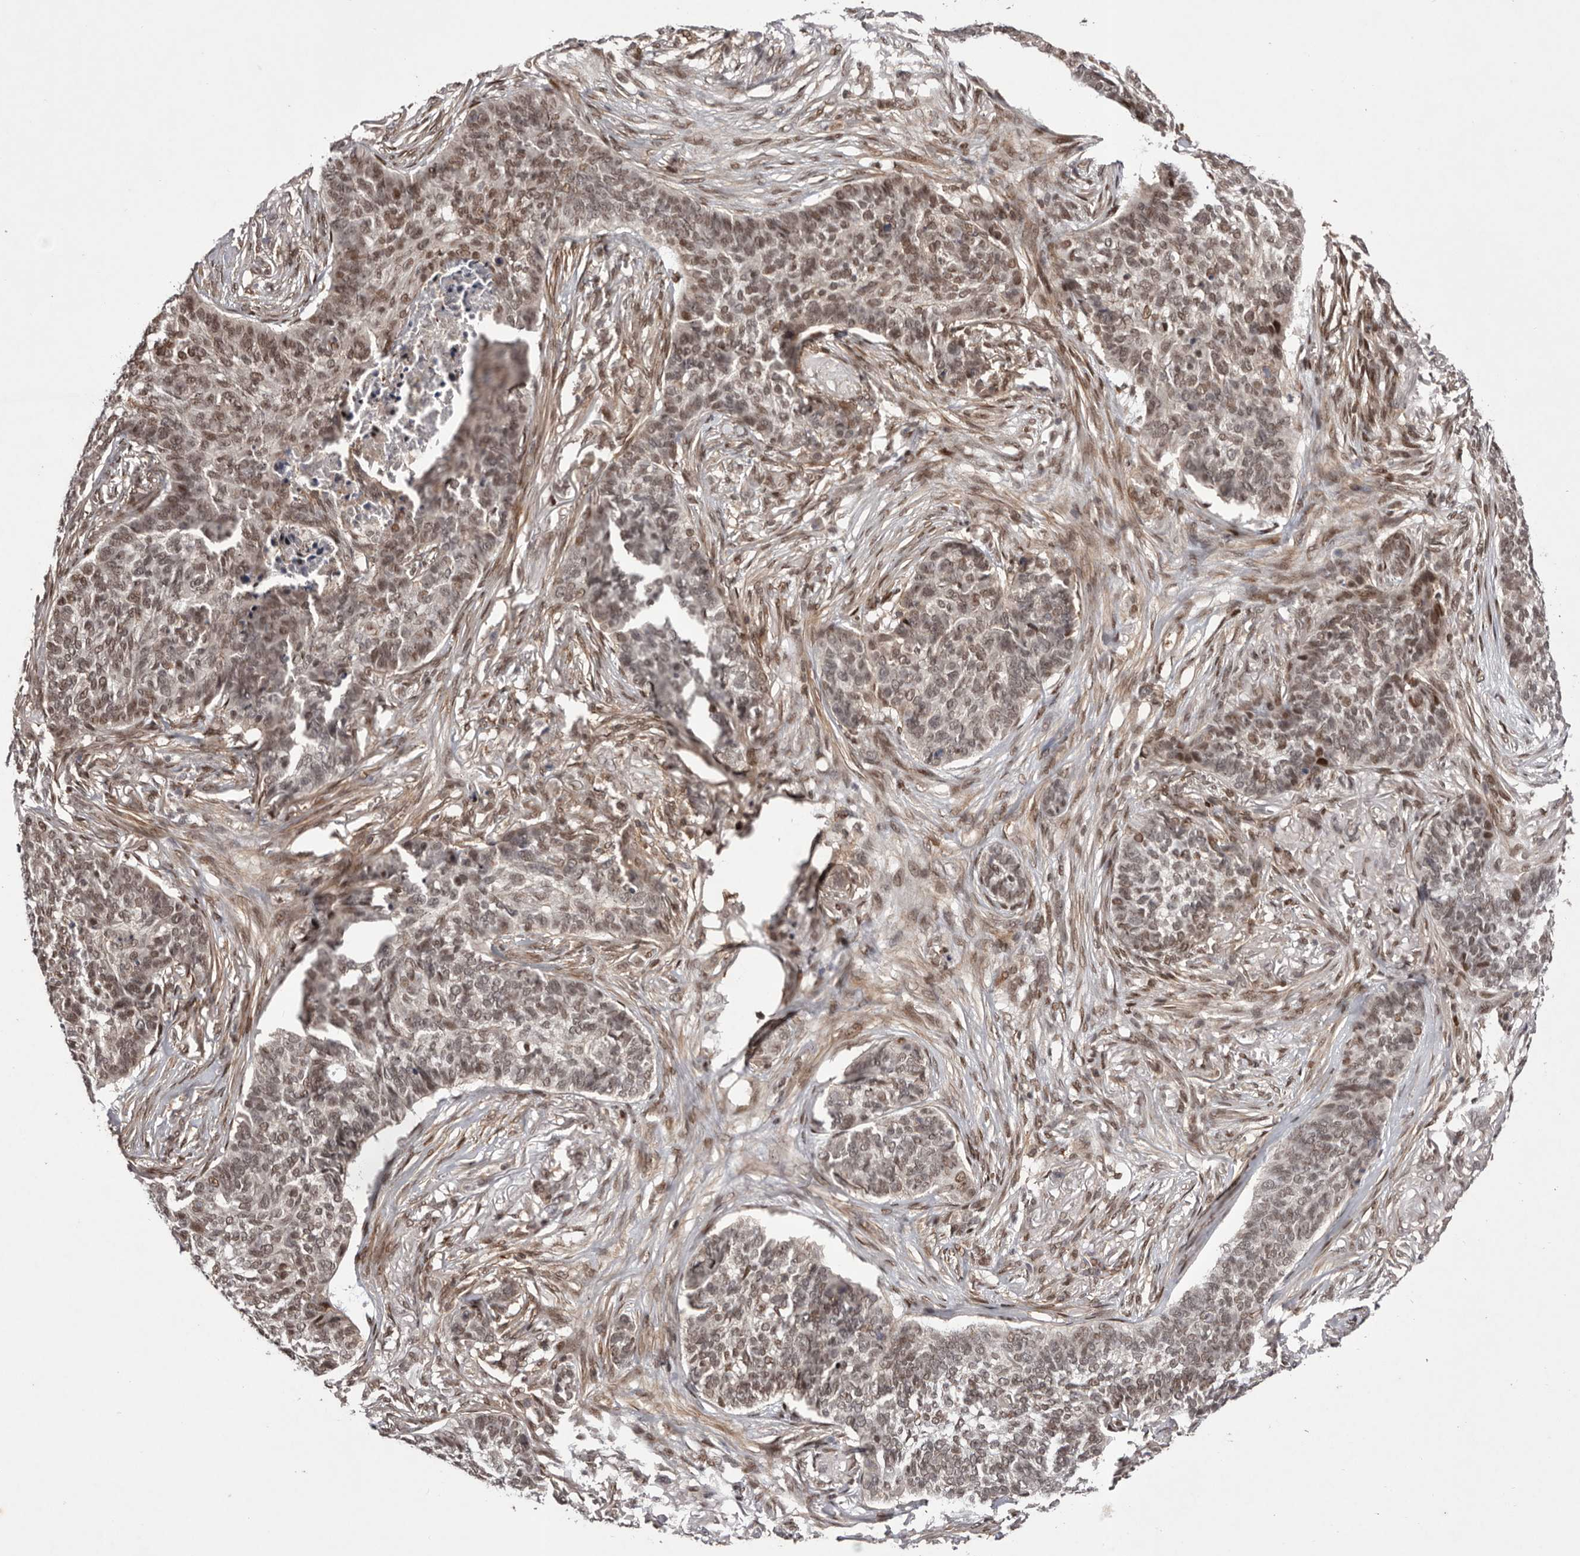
{"staining": {"intensity": "moderate", "quantity": ">75%", "location": "nuclear"}, "tissue": "skin cancer", "cell_type": "Tumor cells", "image_type": "cancer", "snomed": [{"axis": "morphology", "description": "Basal cell carcinoma"}, {"axis": "topography", "description": "Skin"}], "caption": "Human skin cancer (basal cell carcinoma) stained with a brown dye reveals moderate nuclear positive positivity in about >75% of tumor cells.", "gene": "FBXO5", "patient": {"sex": "male", "age": 85}}